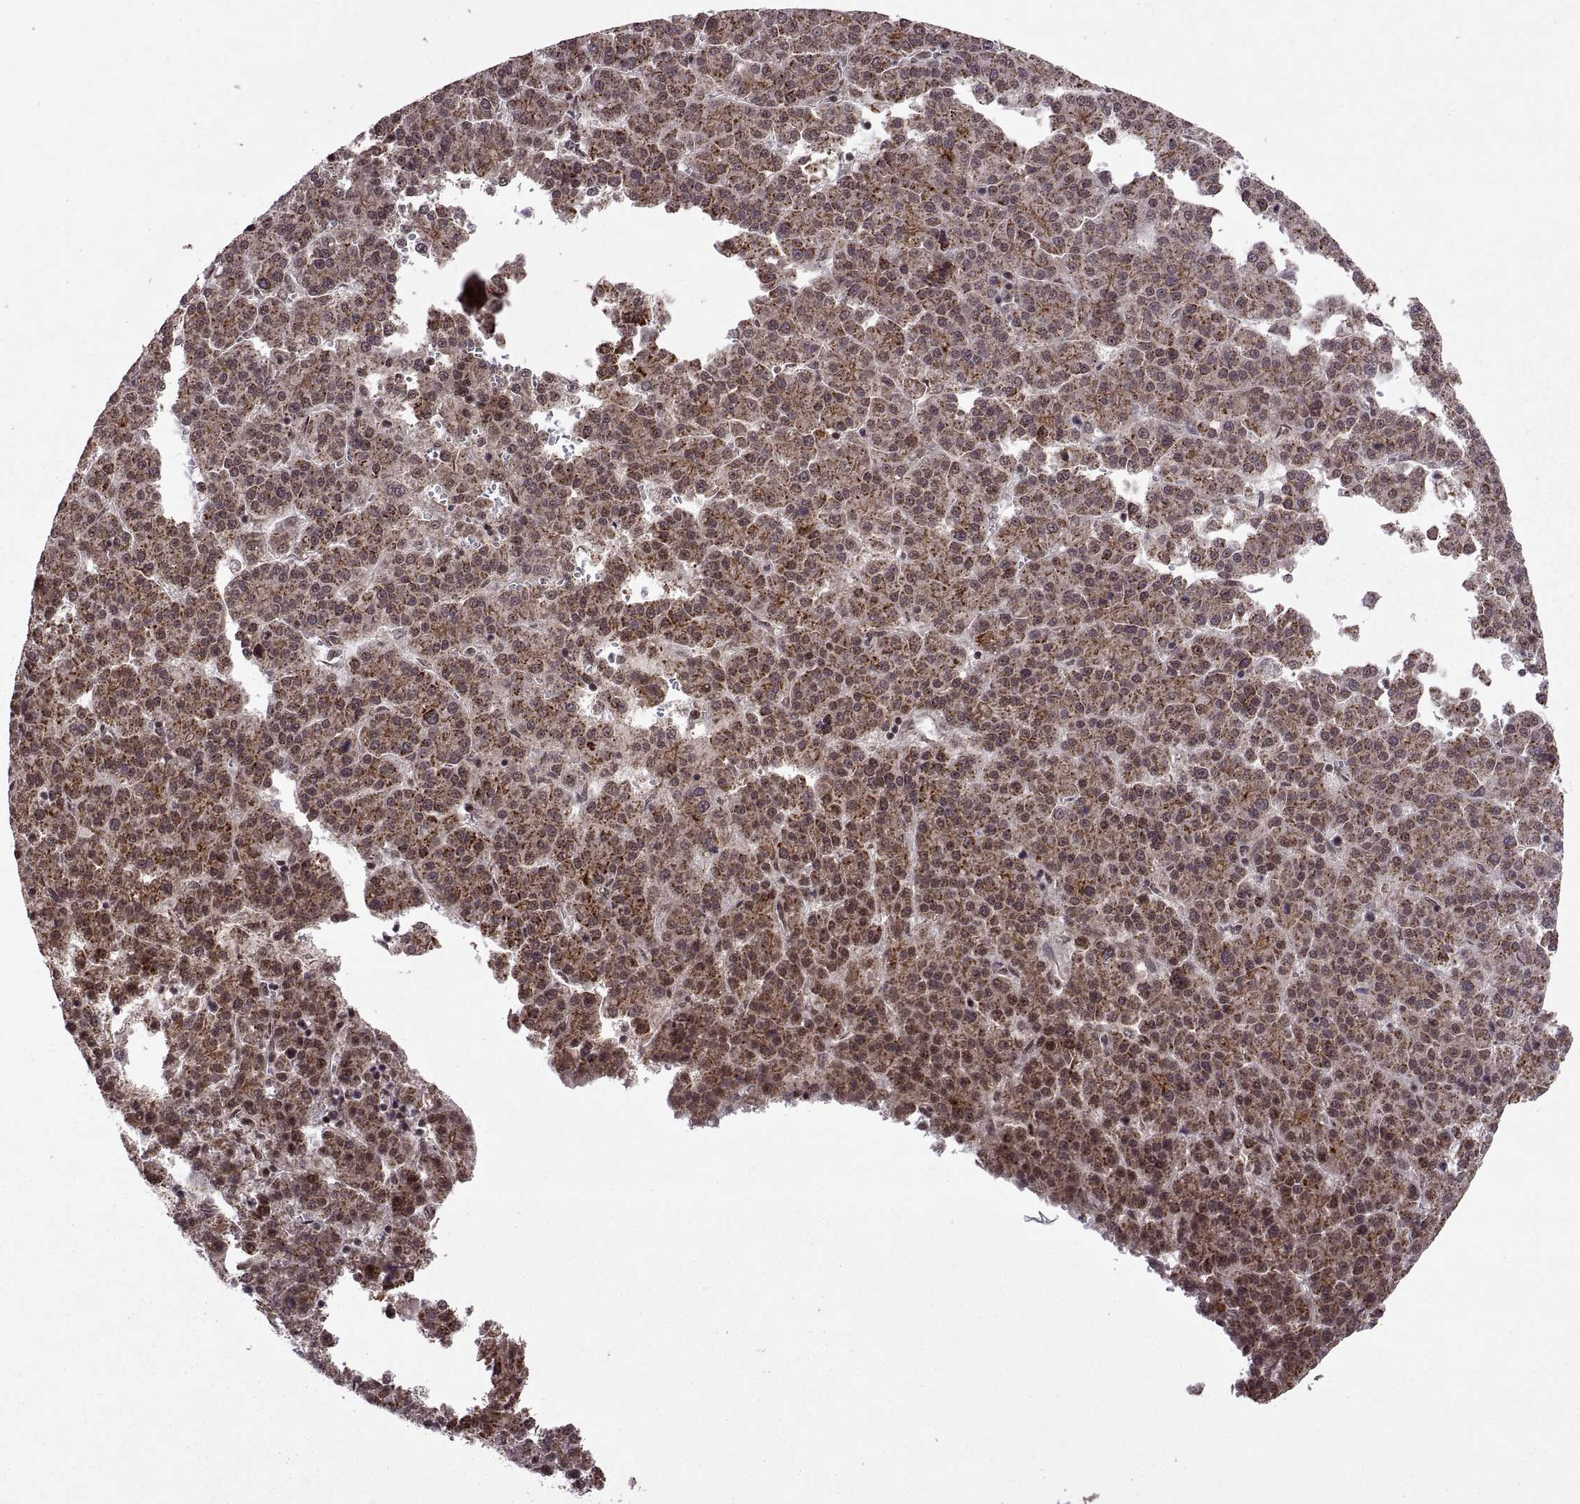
{"staining": {"intensity": "moderate", "quantity": ">75%", "location": "cytoplasmic/membranous"}, "tissue": "liver cancer", "cell_type": "Tumor cells", "image_type": "cancer", "snomed": [{"axis": "morphology", "description": "Carcinoma, Hepatocellular, NOS"}, {"axis": "topography", "description": "Liver"}], "caption": "Approximately >75% of tumor cells in human liver hepatocellular carcinoma display moderate cytoplasmic/membranous protein staining as visualized by brown immunohistochemical staining.", "gene": "PTOV1", "patient": {"sex": "female", "age": 58}}